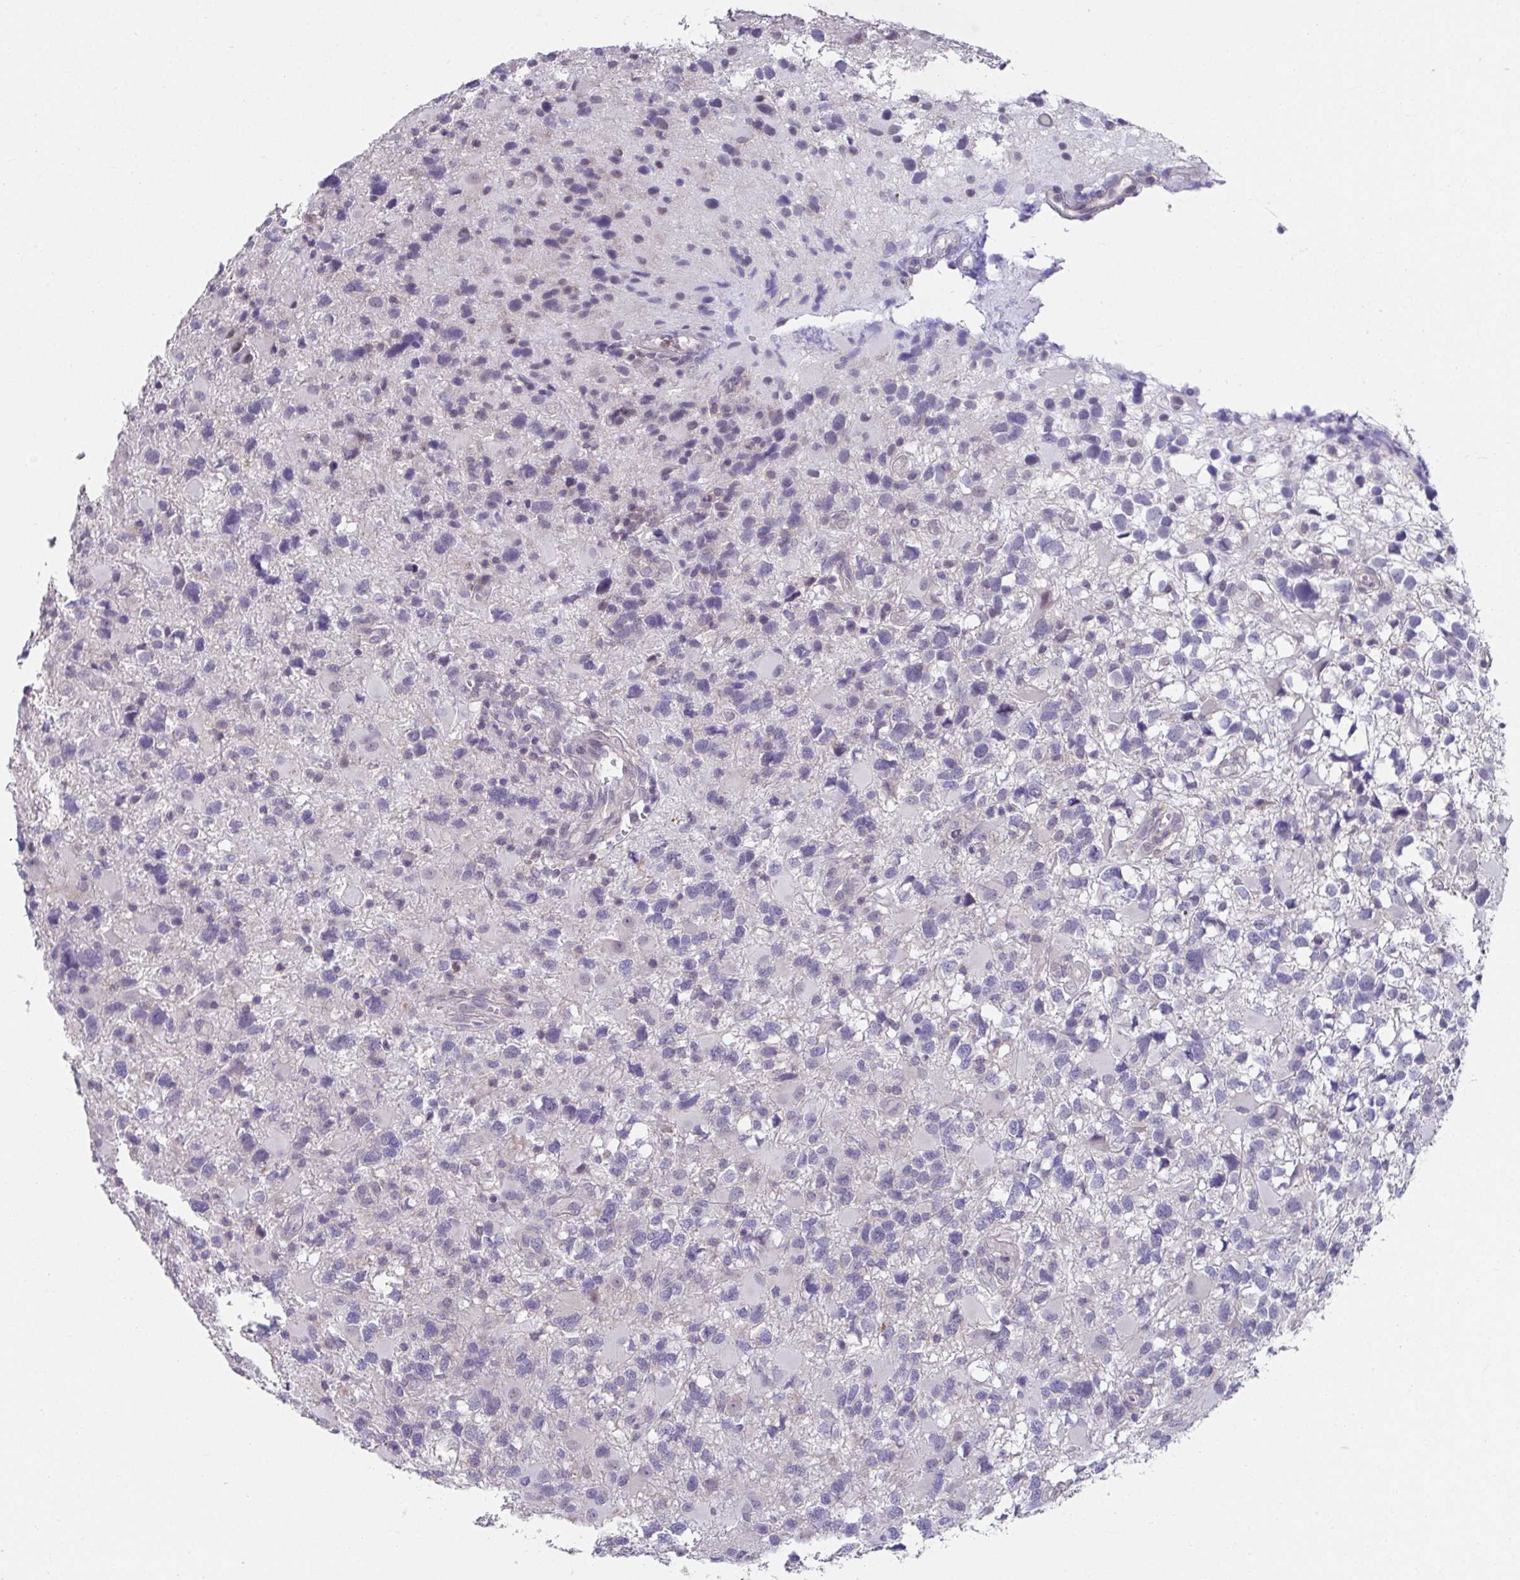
{"staining": {"intensity": "negative", "quantity": "none", "location": "none"}, "tissue": "glioma", "cell_type": "Tumor cells", "image_type": "cancer", "snomed": [{"axis": "morphology", "description": "Glioma, malignant, High grade"}, {"axis": "topography", "description": "Brain"}], "caption": "A photomicrograph of human glioma is negative for staining in tumor cells. (Immunohistochemistry (ihc), brightfield microscopy, high magnification).", "gene": "CXCR1", "patient": {"sex": "male", "age": 54}}